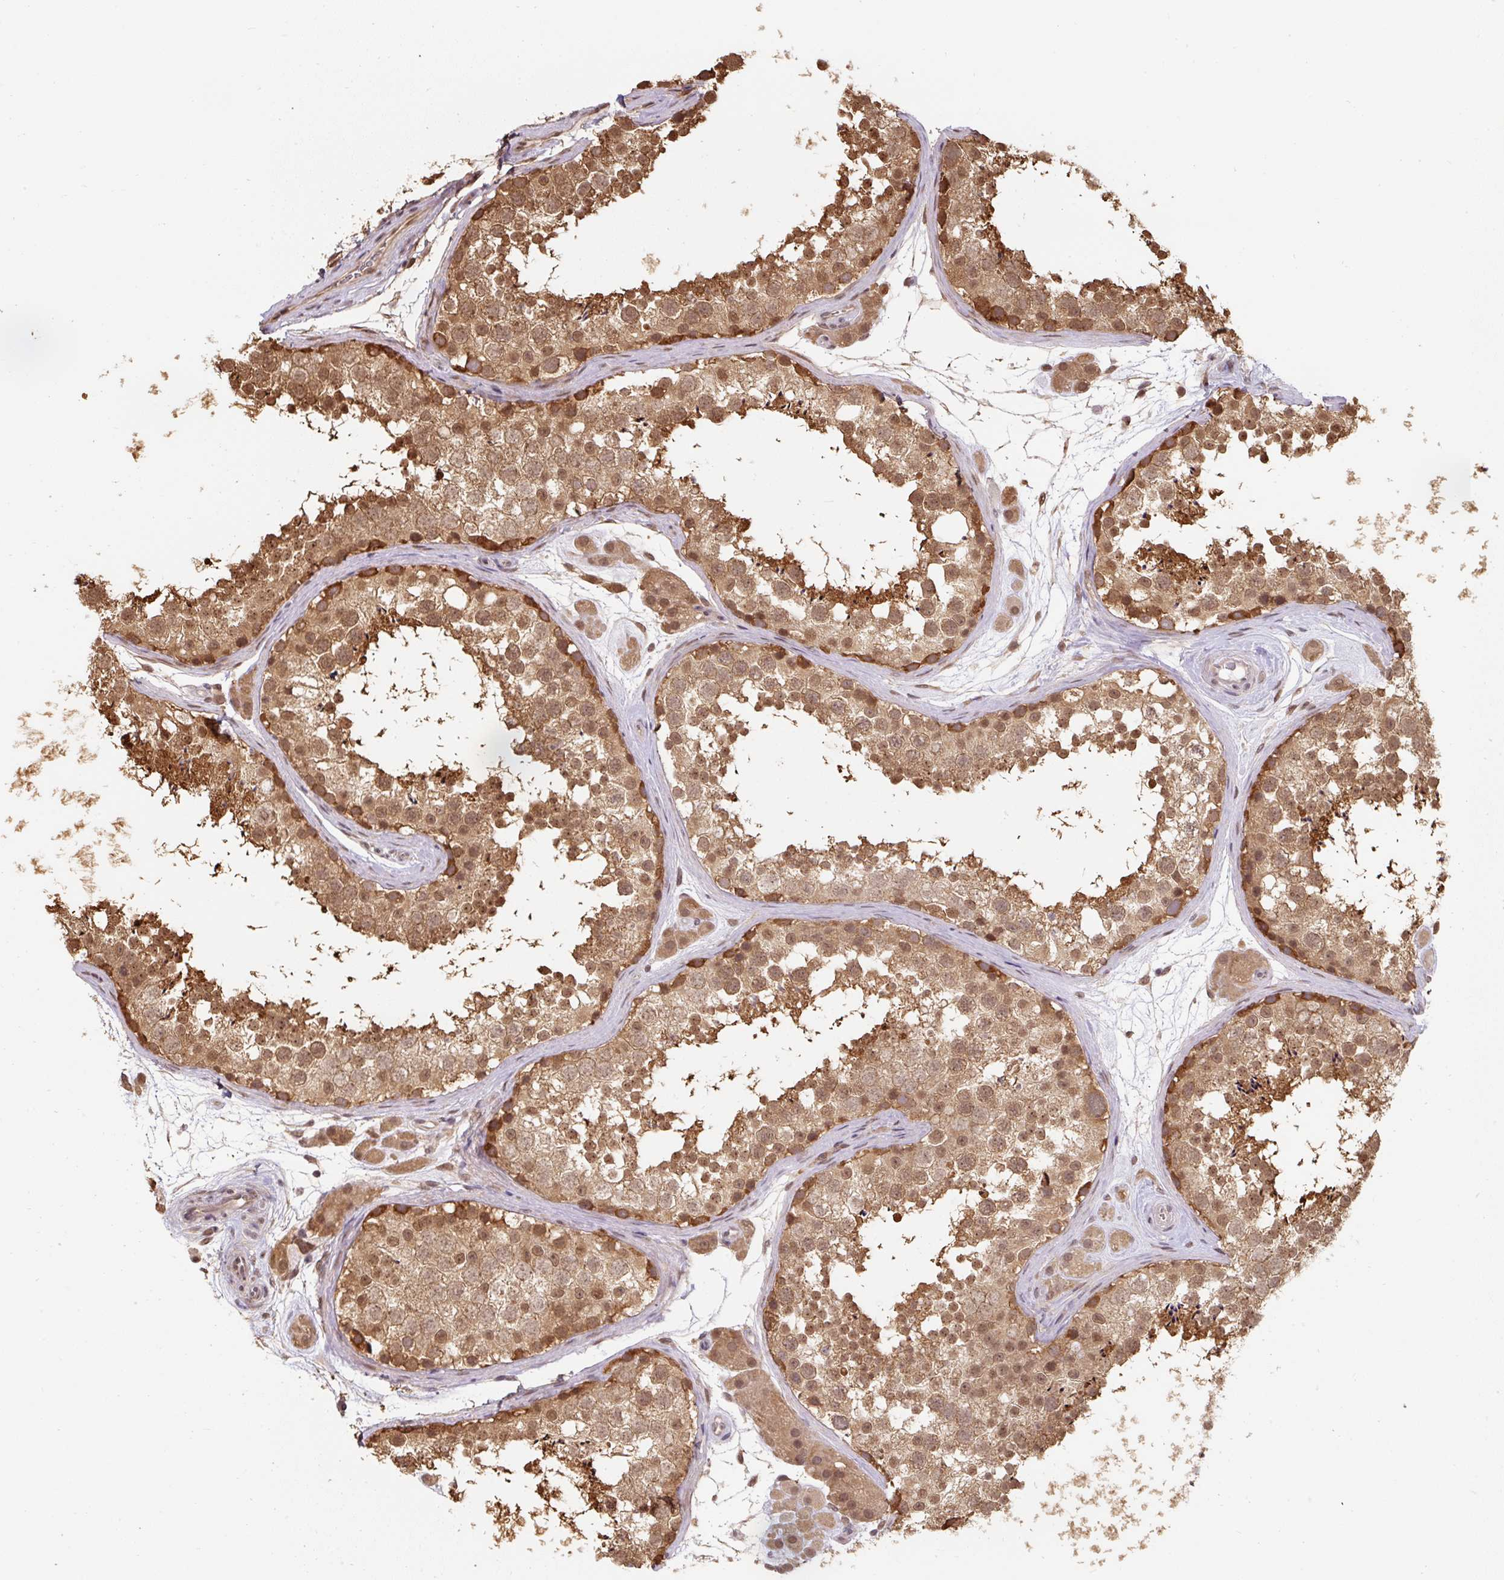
{"staining": {"intensity": "moderate", "quantity": ">75%", "location": "cytoplasmic/membranous,nuclear"}, "tissue": "testis", "cell_type": "Cells in seminiferous ducts", "image_type": "normal", "snomed": [{"axis": "morphology", "description": "Normal tissue, NOS"}, {"axis": "topography", "description": "Testis"}], "caption": "A brown stain labels moderate cytoplasmic/membranous,nuclear expression of a protein in cells in seminiferous ducts of normal testis. (DAB (3,3'-diaminobenzidine) IHC with brightfield microscopy, high magnification).", "gene": "ST13", "patient": {"sex": "male", "age": 41}}